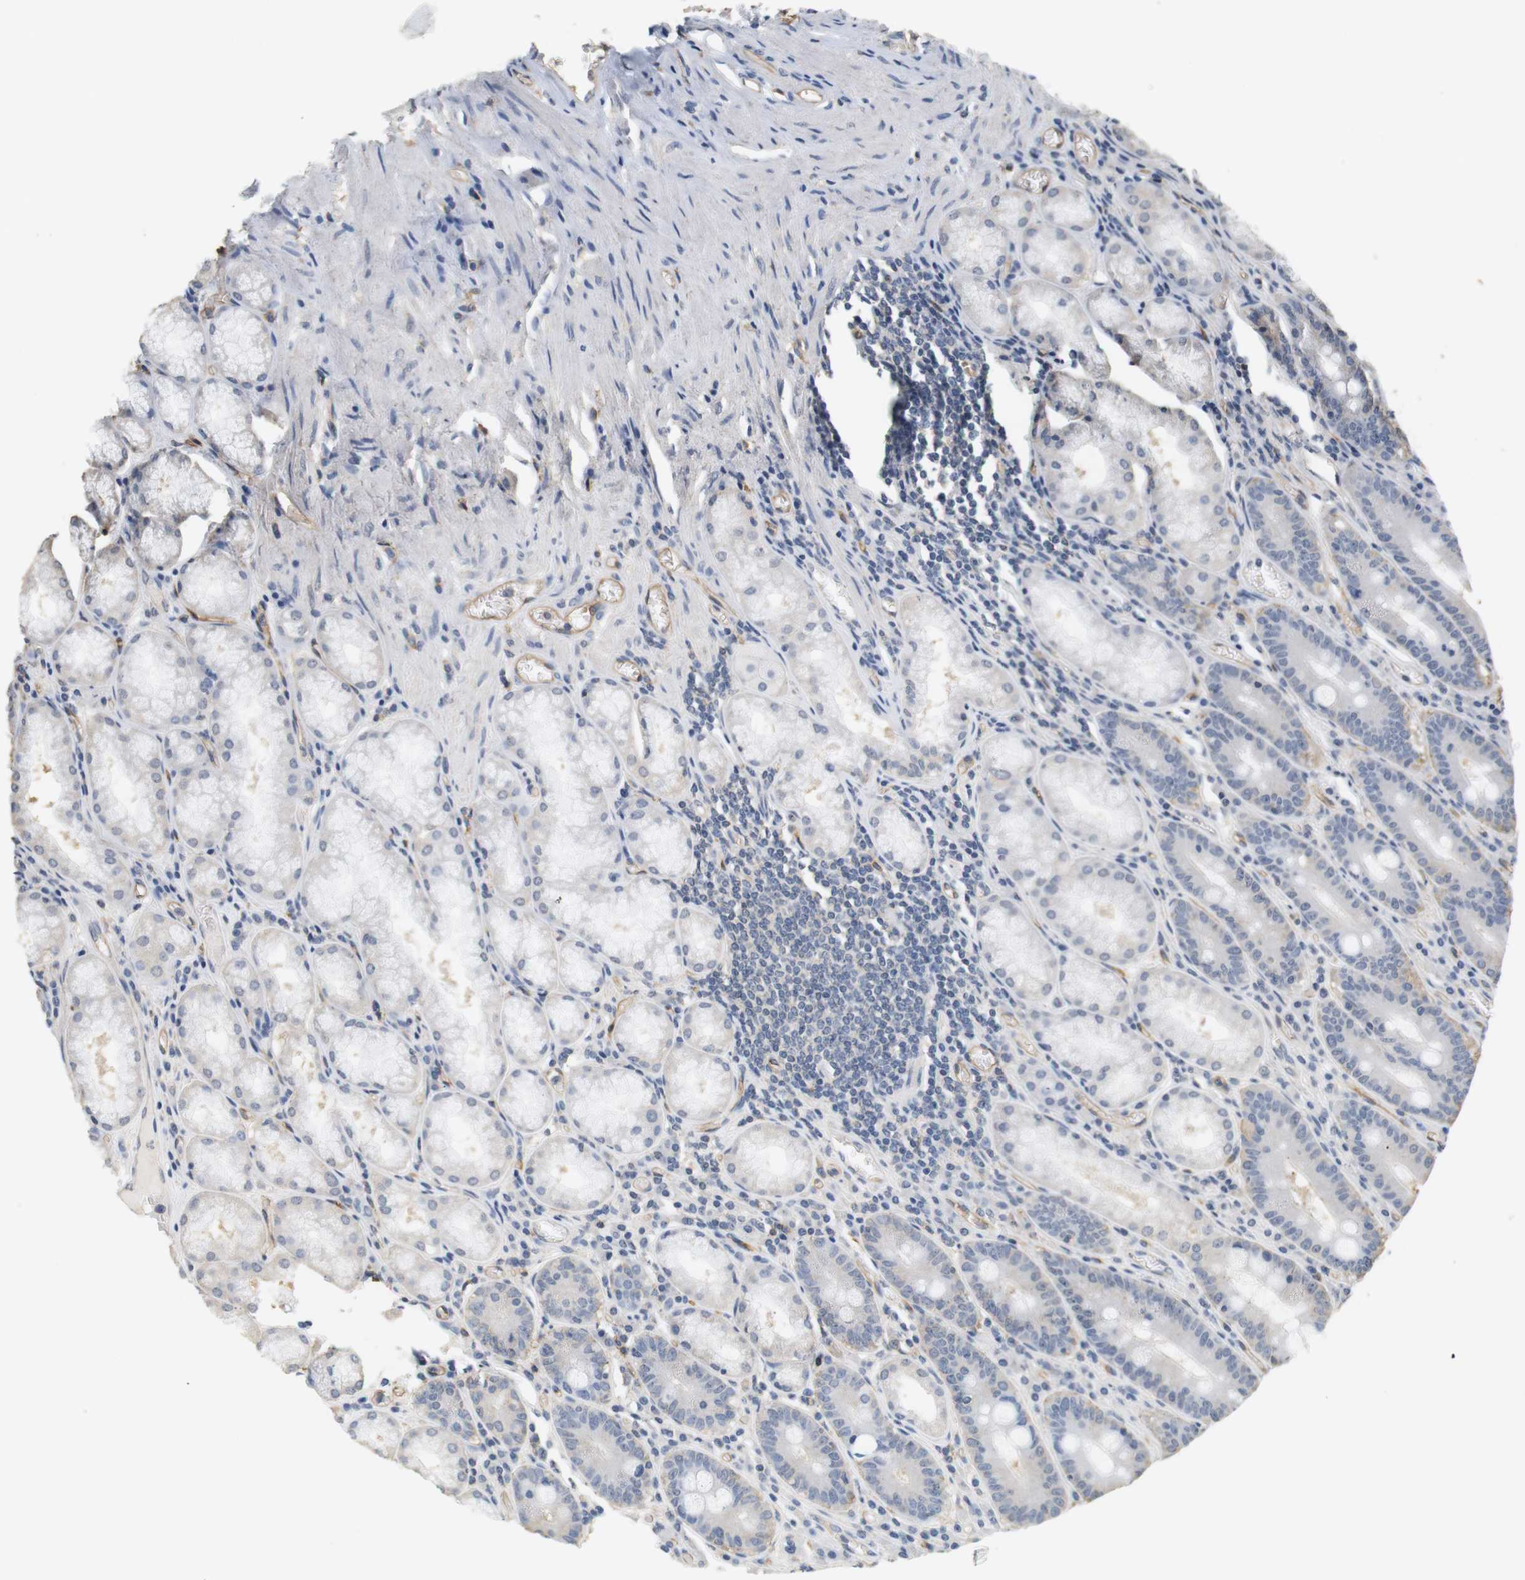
{"staining": {"intensity": "moderate", "quantity": "<25%", "location": "cytoplasmic/membranous"}, "tissue": "stomach", "cell_type": "Glandular cells", "image_type": "normal", "snomed": [{"axis": "morphology", "description": "Normal tissue, NOS"}, {"axis": "topography", "description": "Stomach, lower"}], "caption": "Stomach was stained to show a protein in brown. There is low levels of moderate cytoplasmic/membranous staining in about <25% of glandular cells. Nuclei are stained in blue.", "gene": "OSR1", "patient": {"sex": "male", "age": 56}}